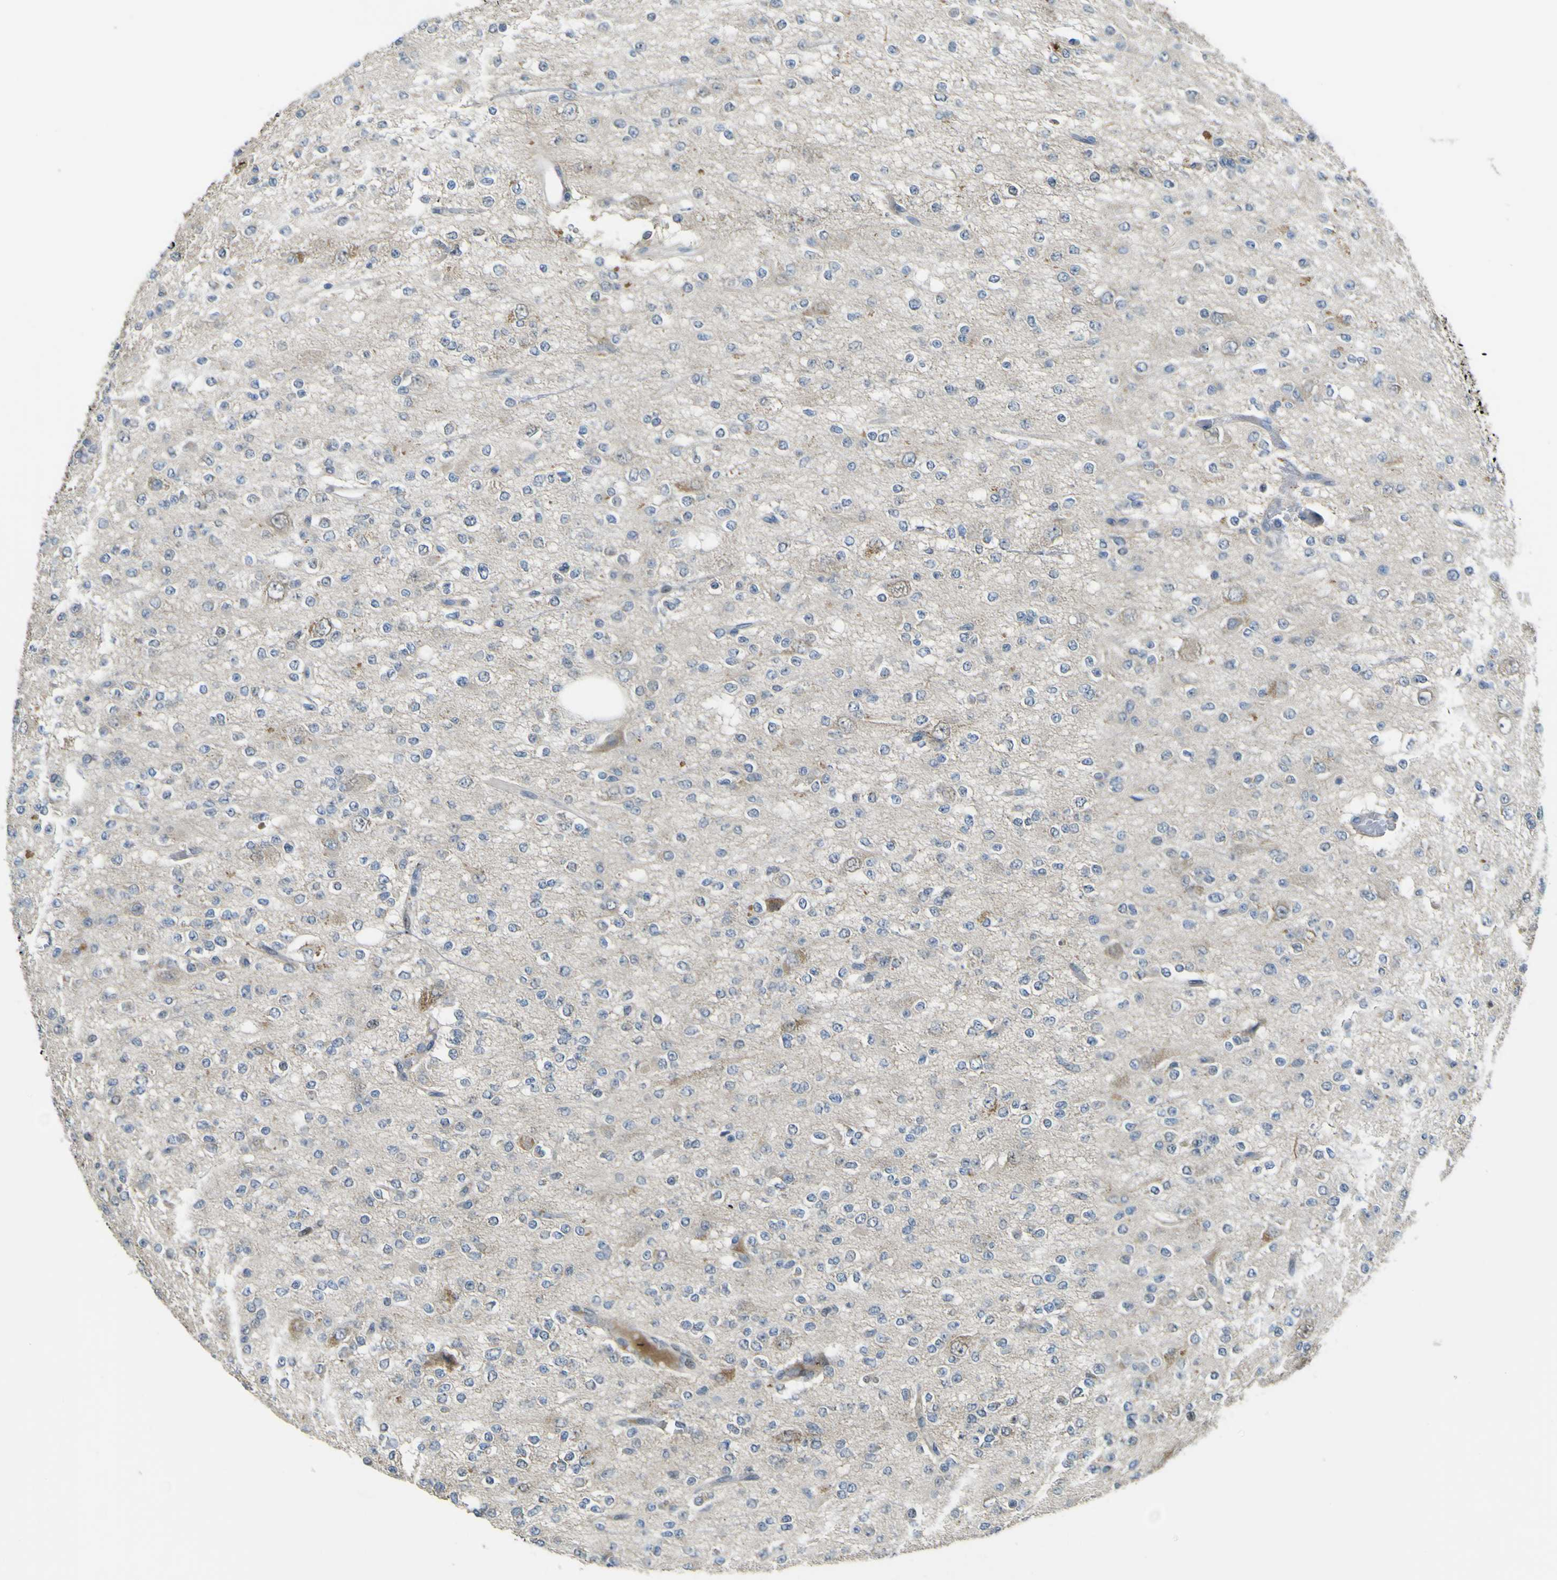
{"staining": {"intensity": "negative", "quantity": "none", "location": "none"}, "tissue": "glioma", "cell_type": "Tumor cells", "image_type": "cancer", "snomed": [{"axis": "morphology", "description": "Glioma, malignant, Low grade"}, {"axis": "topography", "description": "Brain"}], "caption": "Tumor cells are negative for protein expression in human glioma.", "gene": "LBHD1", "patient": {"sex": "male", "age": 38}}